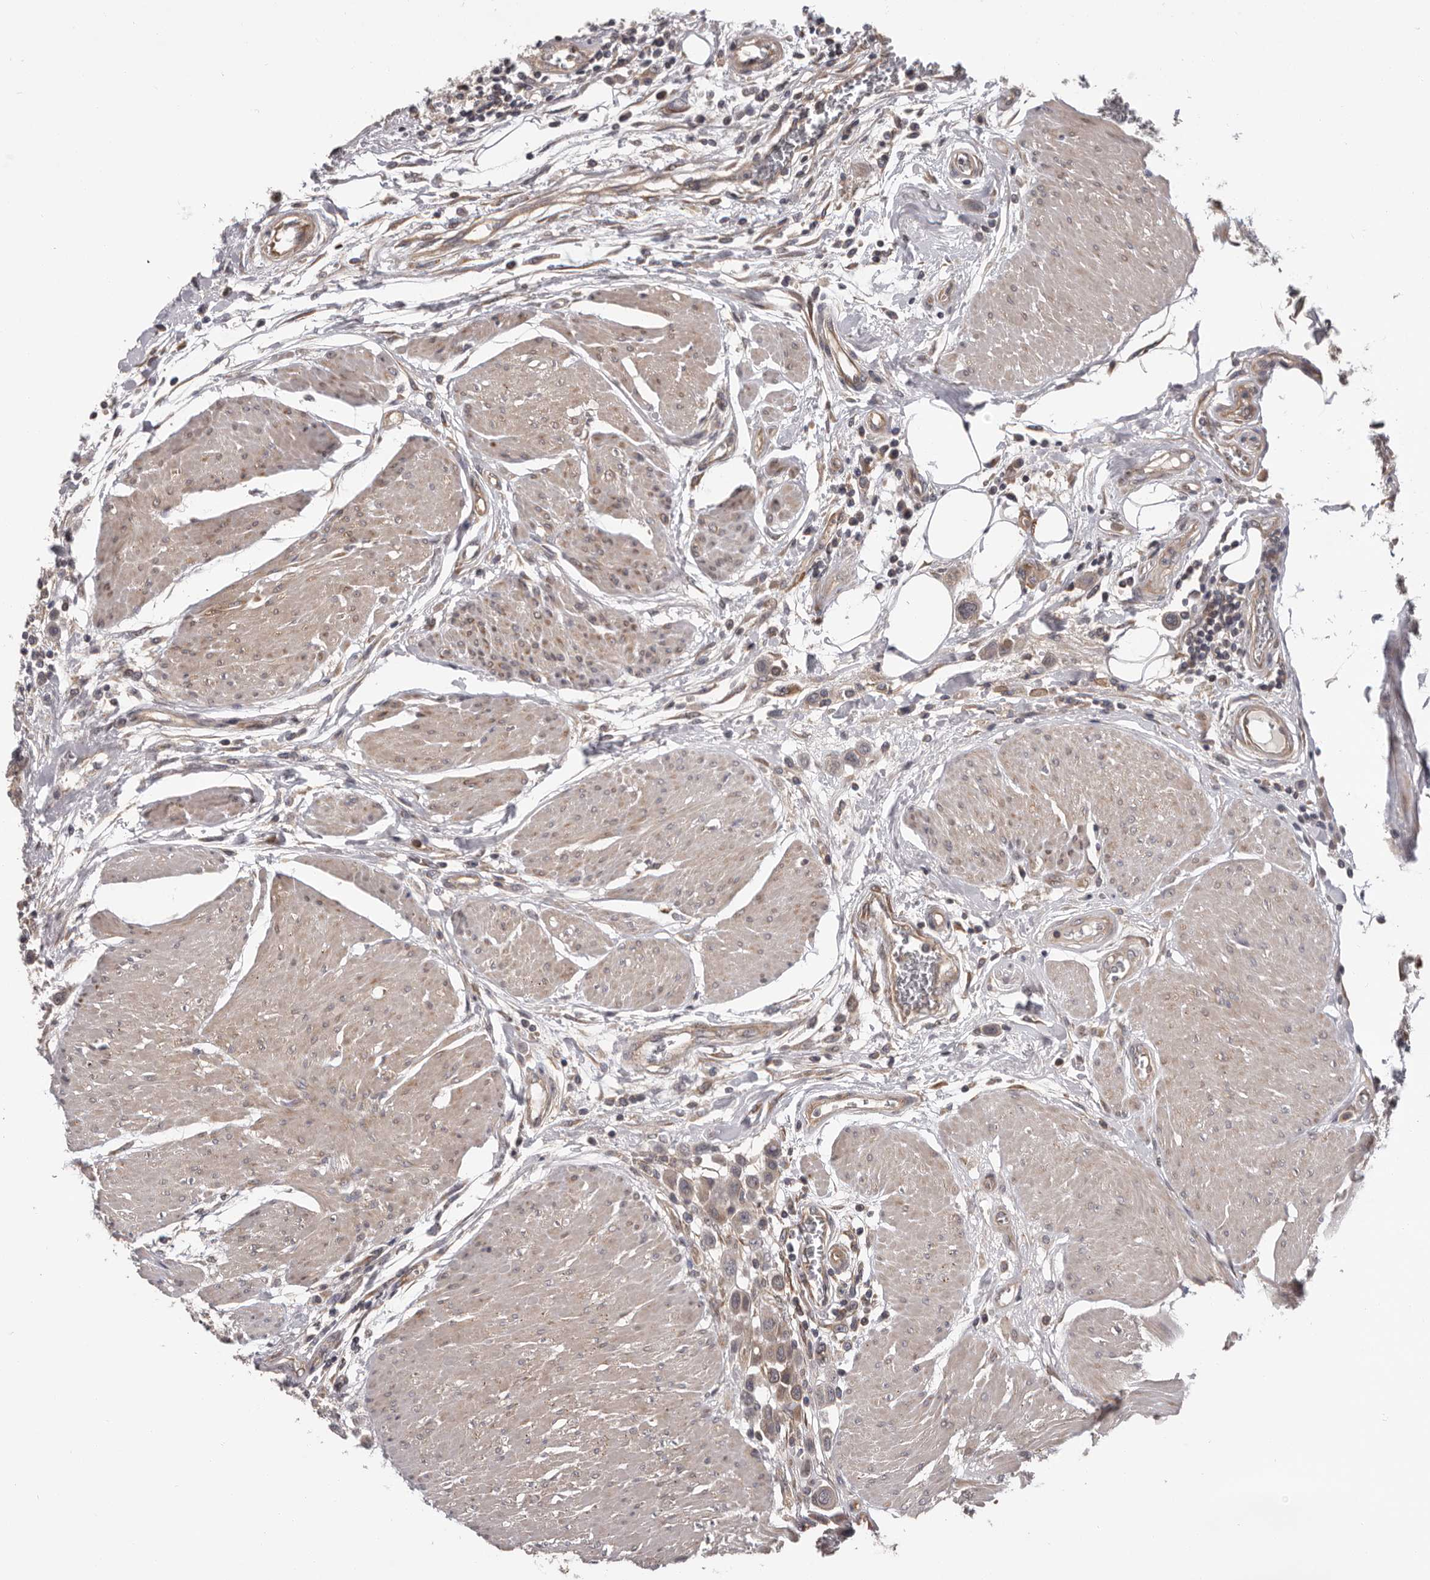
{"staining": {"intensity": "weak", "quantity": "<25%", "location": "cytoplasmic/membranous"}, "tissue": "urothelial cancer", "cell_type": "Tumor cells", "image_type": "cancer", "snomed": [{"axis": "morphology", "description": "Urothelial carcinoma, High grade"}, {"axis": "topography", "description": "Urinary bladder"}], "caption": "Immunohistochemistry (IHC) photomicrograph of human urothelial cancer stained for a protein (brown), which exhibits no staining in tumor cells.", "gene": "VPS37A", "patient": {"sex": "male", "age": 50}}